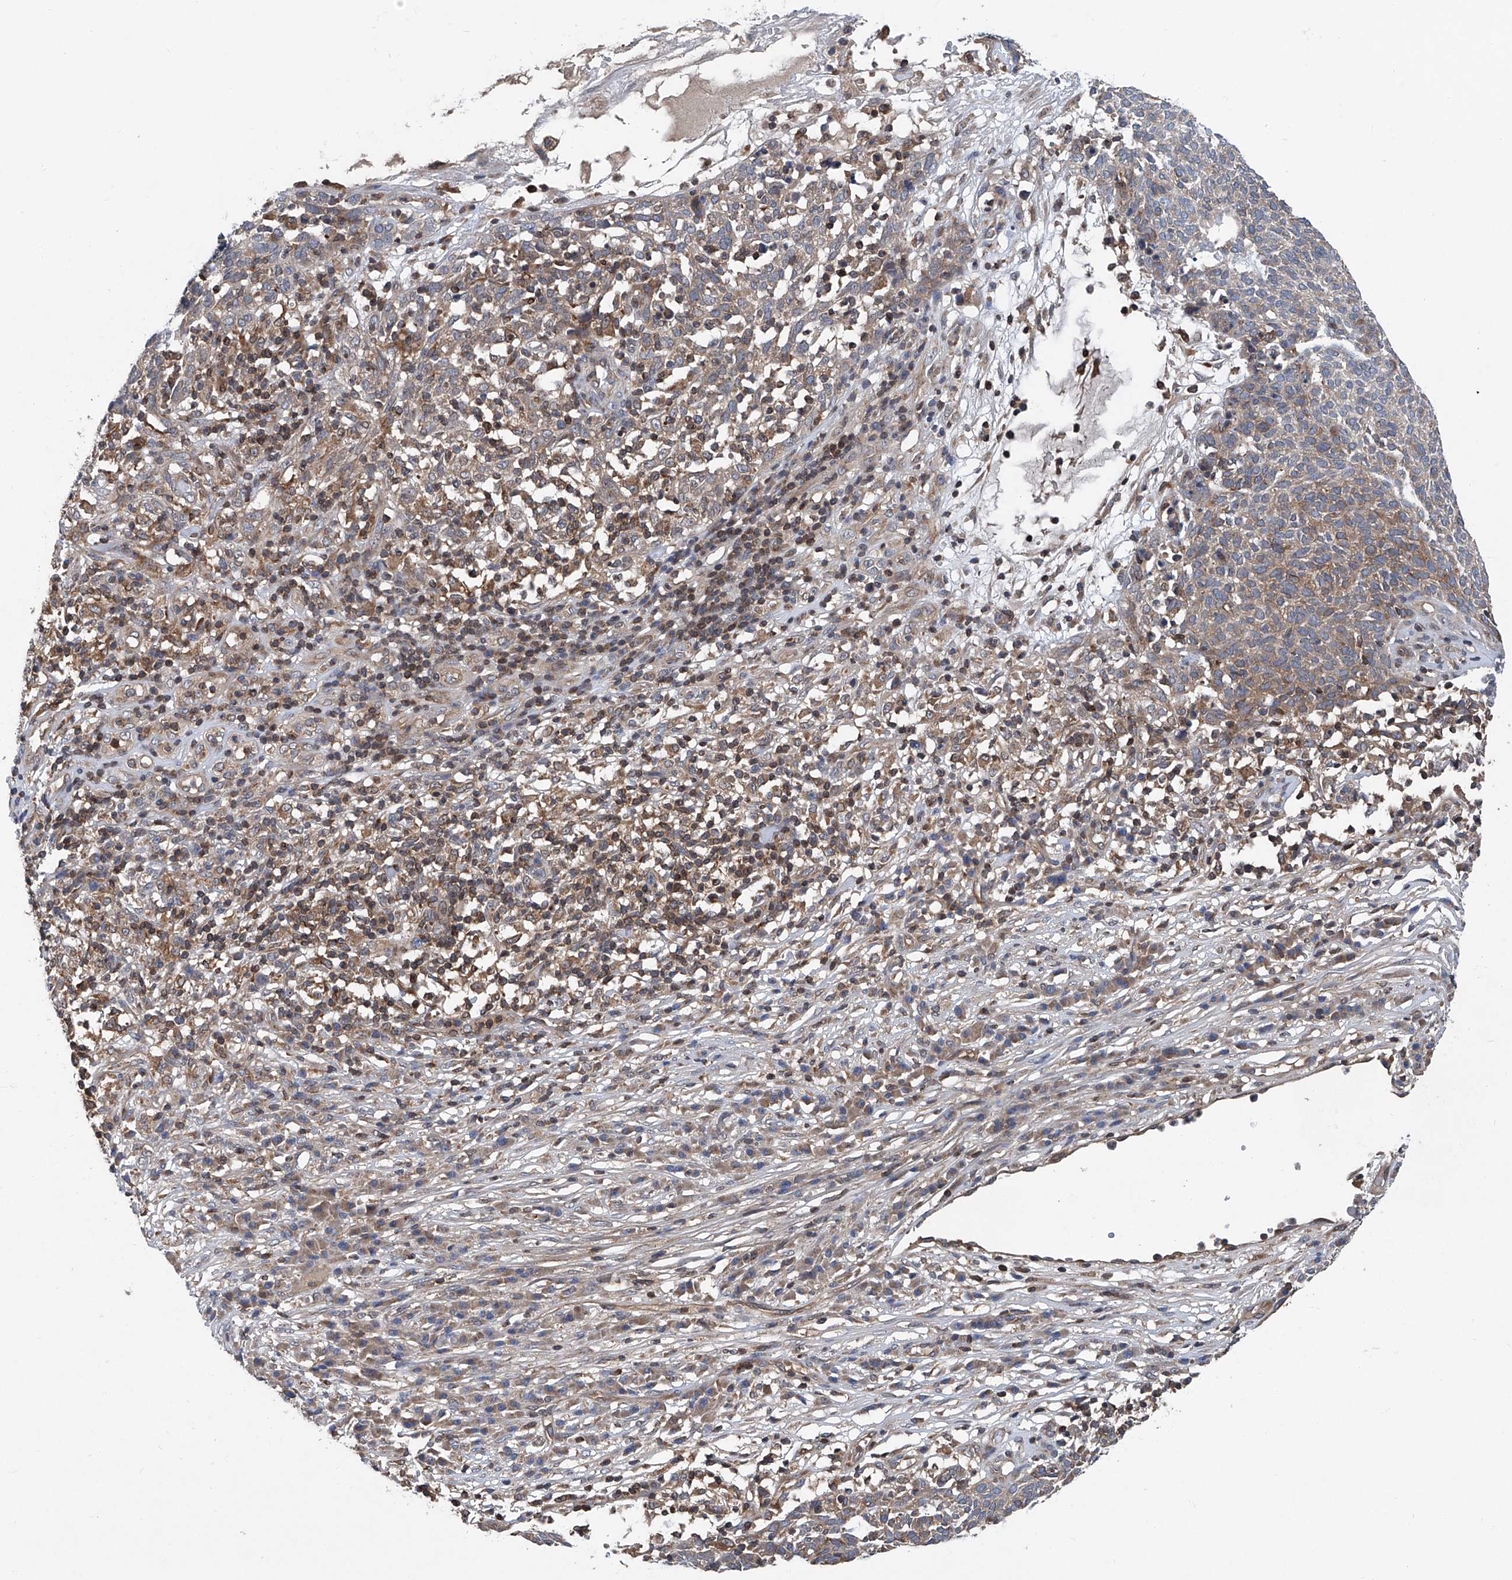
{"staining": {"intensity": "moderate", "quantity": "25%-75%", "location": "cytoplasmic/membranous"}, "tissue": "skin cancer", "cell_type": "Tumor cells", "image_type": "cancer", "snomed": [{"axis": "morphology", "description": "Squamous cell carcinoma, NOS"}, {"axis": "topography", "description": "Skin"}], "caption": "Squamous cell carcinoma (skin) was stained to show a protein in brown. There is medium levels of moderate cytoplasmic/membranous expression in approximately 25%-75% of tumor cells. The staining was performed using DAB to visualize the protein expression in brown, while the nuclei were stained in blue with hematoxylin (Magnification: 20x).", "gene": "TRIM38", "patient": {"sex": "female", "age": 90}}